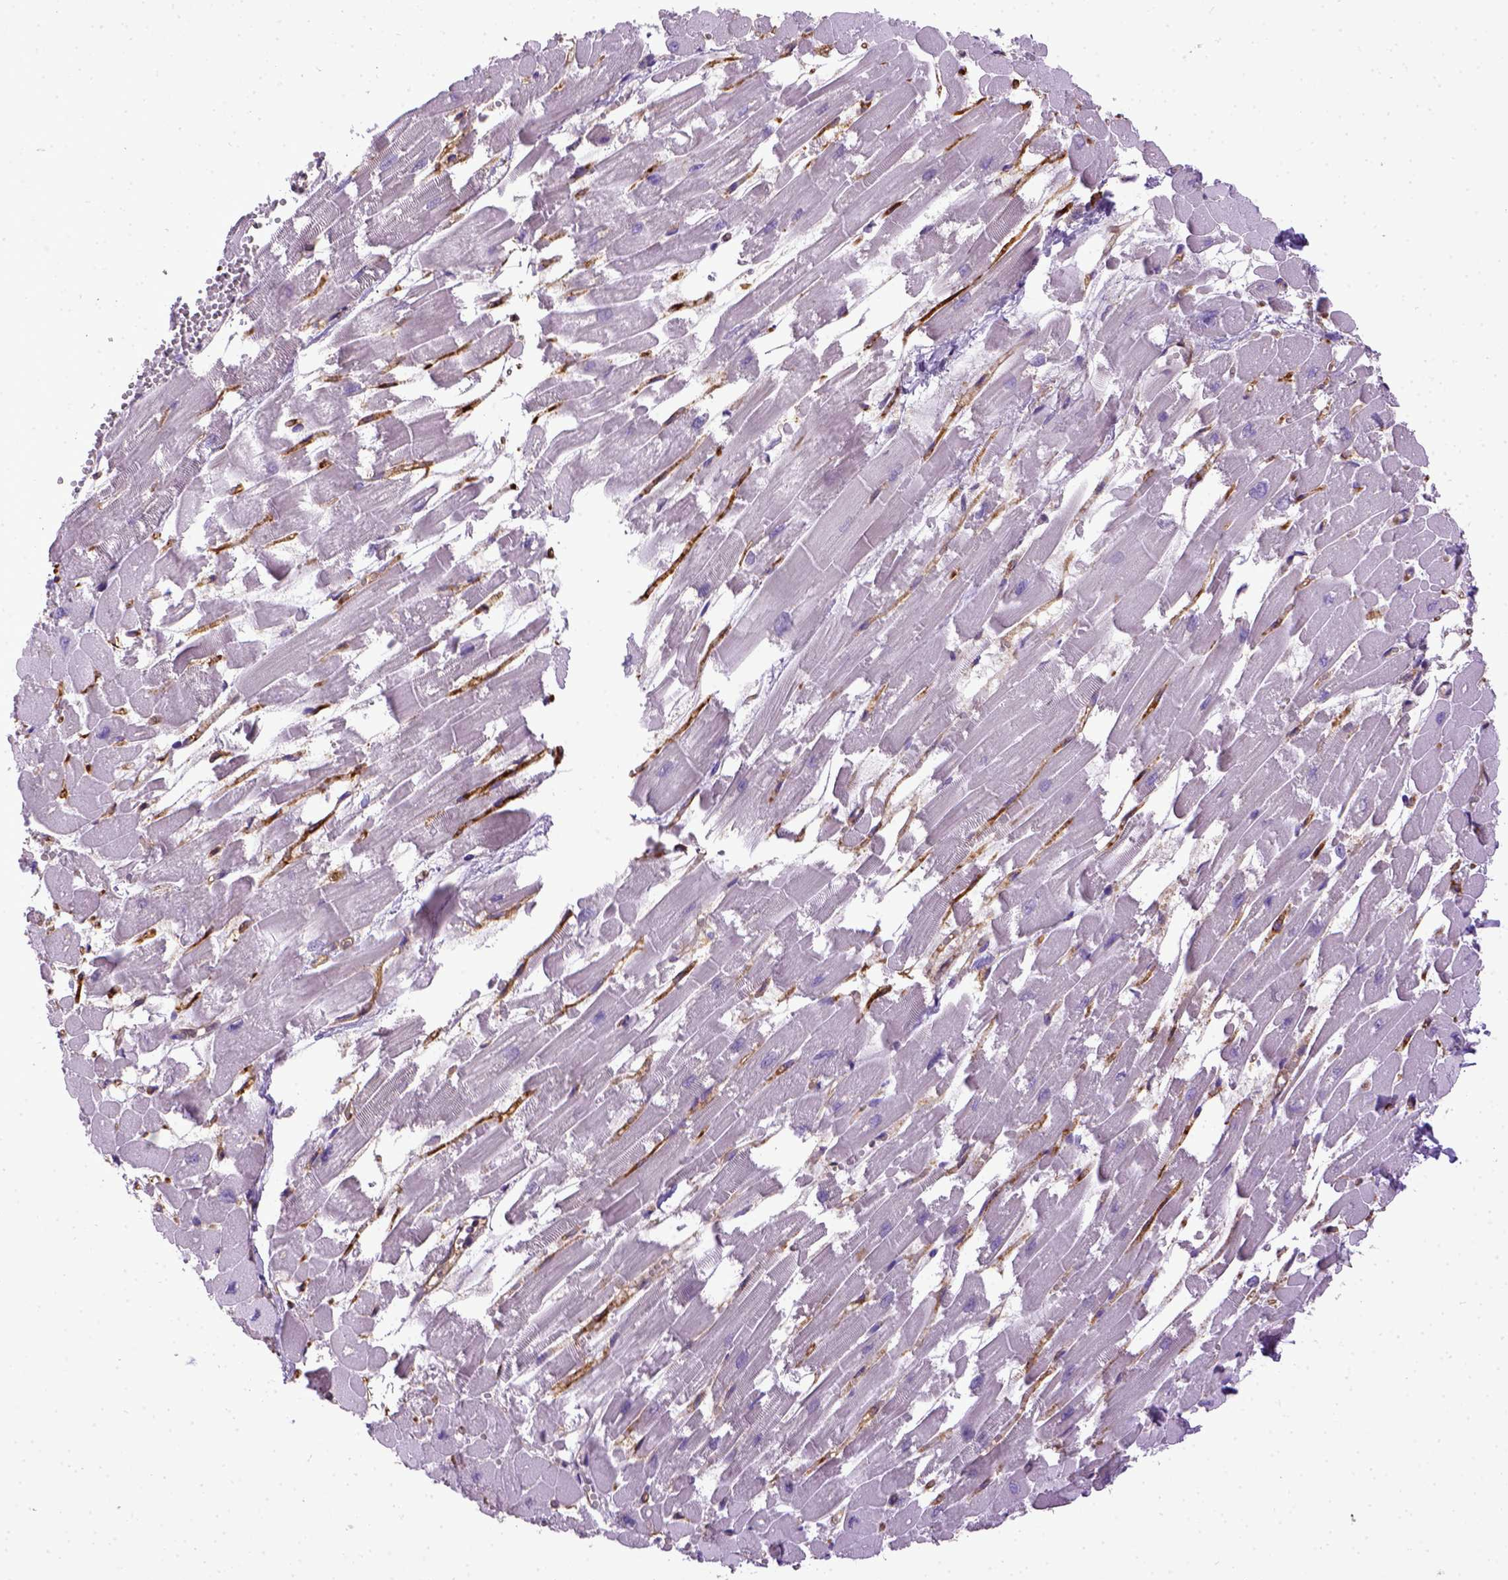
{"staining": {"intensity": "negative", "quantity": "none", "location": "none"}, "tissue": "heart muscle", "cell_type": "Cardiomyocytes", "image_type": "normal", "snomed": [{"axis": "morphology", "description": "Normal tissue, NOS"}, {"axis": "topography", "description": "Heart"}], "caption": "Heart muscle was stained to show a protein in brown. There is no significant staining in cardiomyocytes.", "gene": "ENG", "patient": {"sex": "female", "age": 52}}